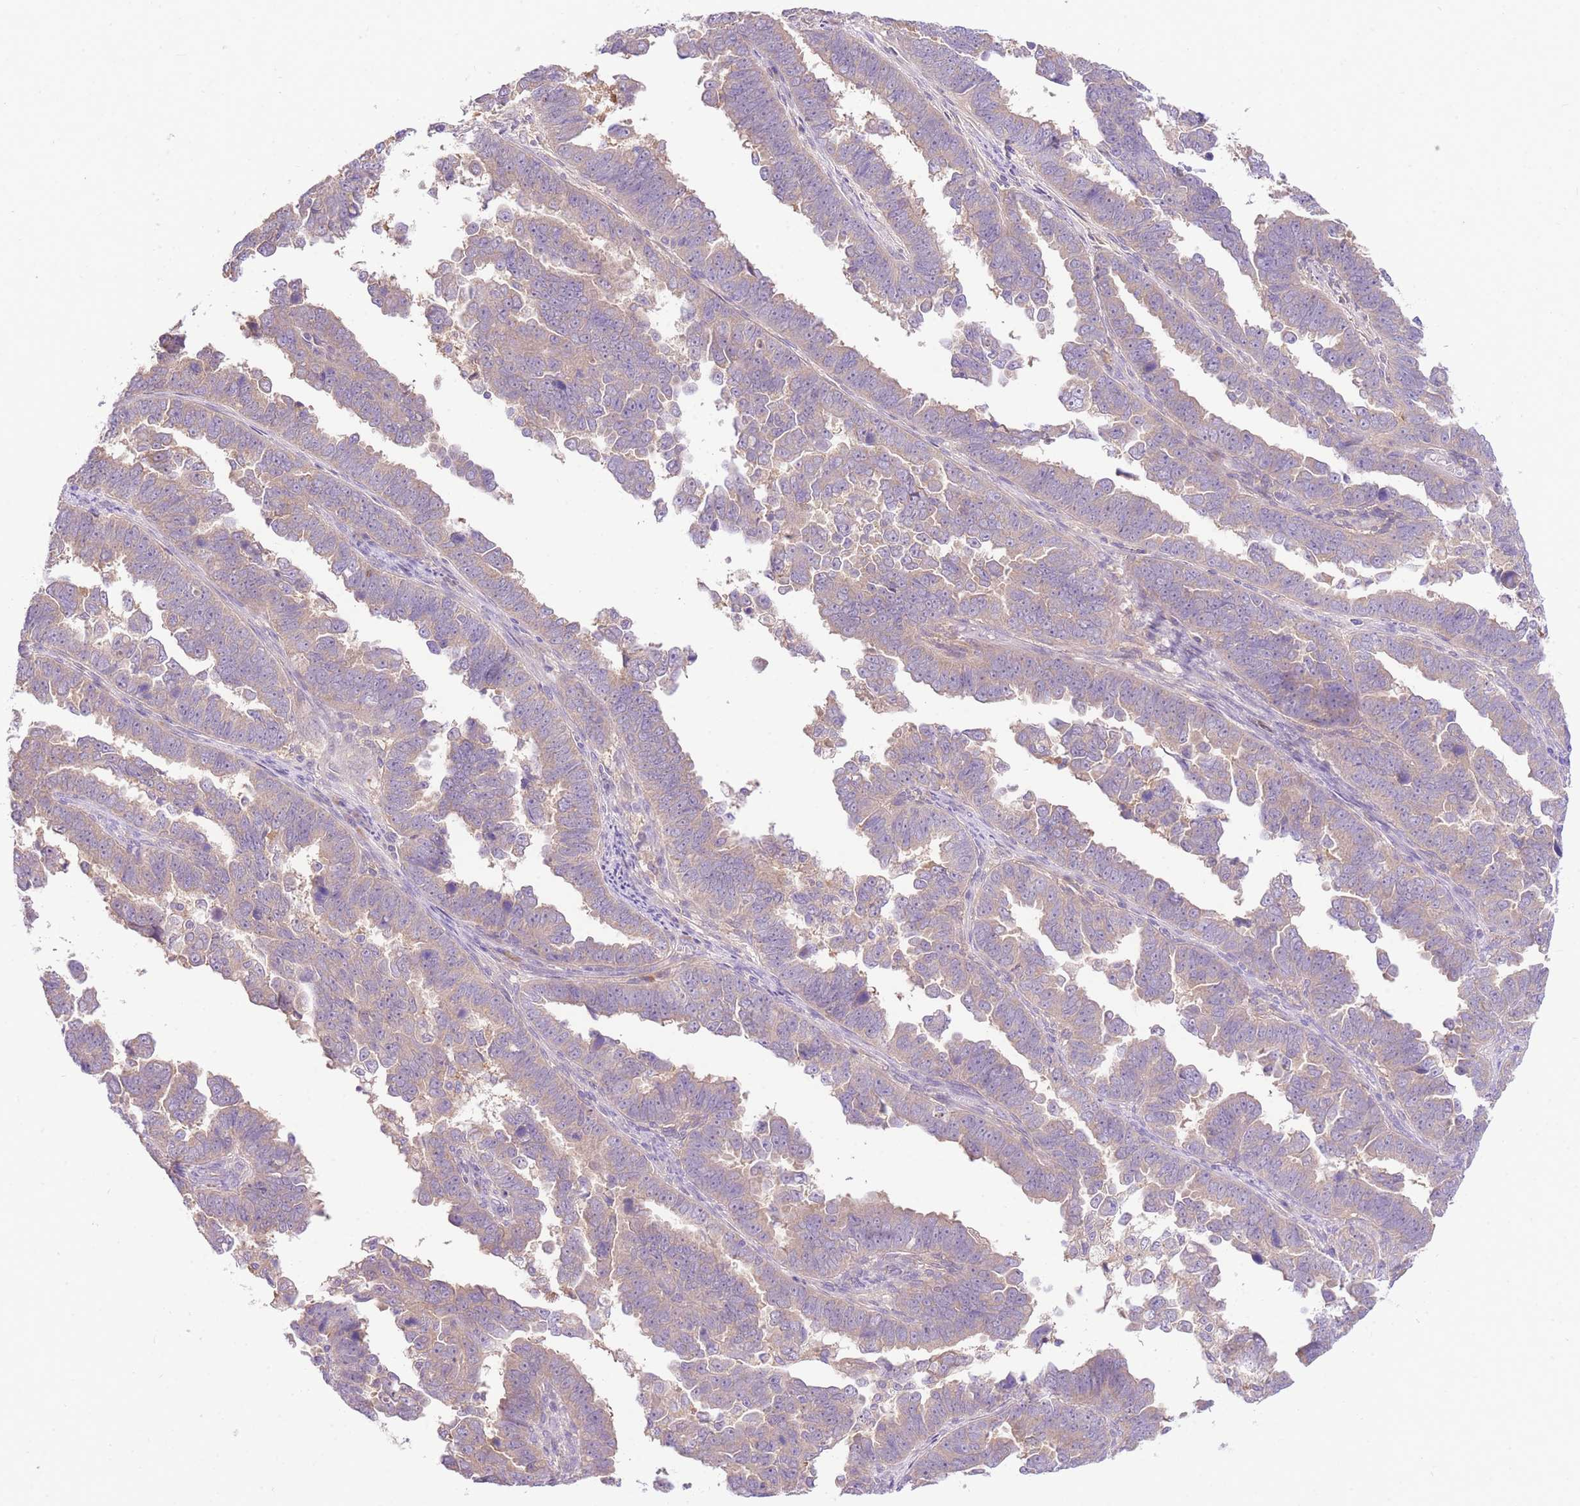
{"staining": {"intensity": "weak", "quantity": "25%-75%", "location": "cytoplasmic/membranous"}, "tissue": "endometrial cancer", "cell_type": "Tumor cells", "image_type": "cancer", "snomed": [{"axis": "morphology", "description": "Adenocarcinoma, NOS"}, {"axis": "topography", "description": "Endometrium"}], "caption": "A histopathology image of endometrial adenocarcinoma stained for a protein exhibits weak cytoplasmic/membranous brown staining in tumor cells. The staining was performed using DAB (3,3'-diaminobenzidine), with brown indicating positive protein expression. Nuclei are stained blue with hematoxylin.", "gene": "LIPH", "patient": {"sex": "female", "age": 75}}